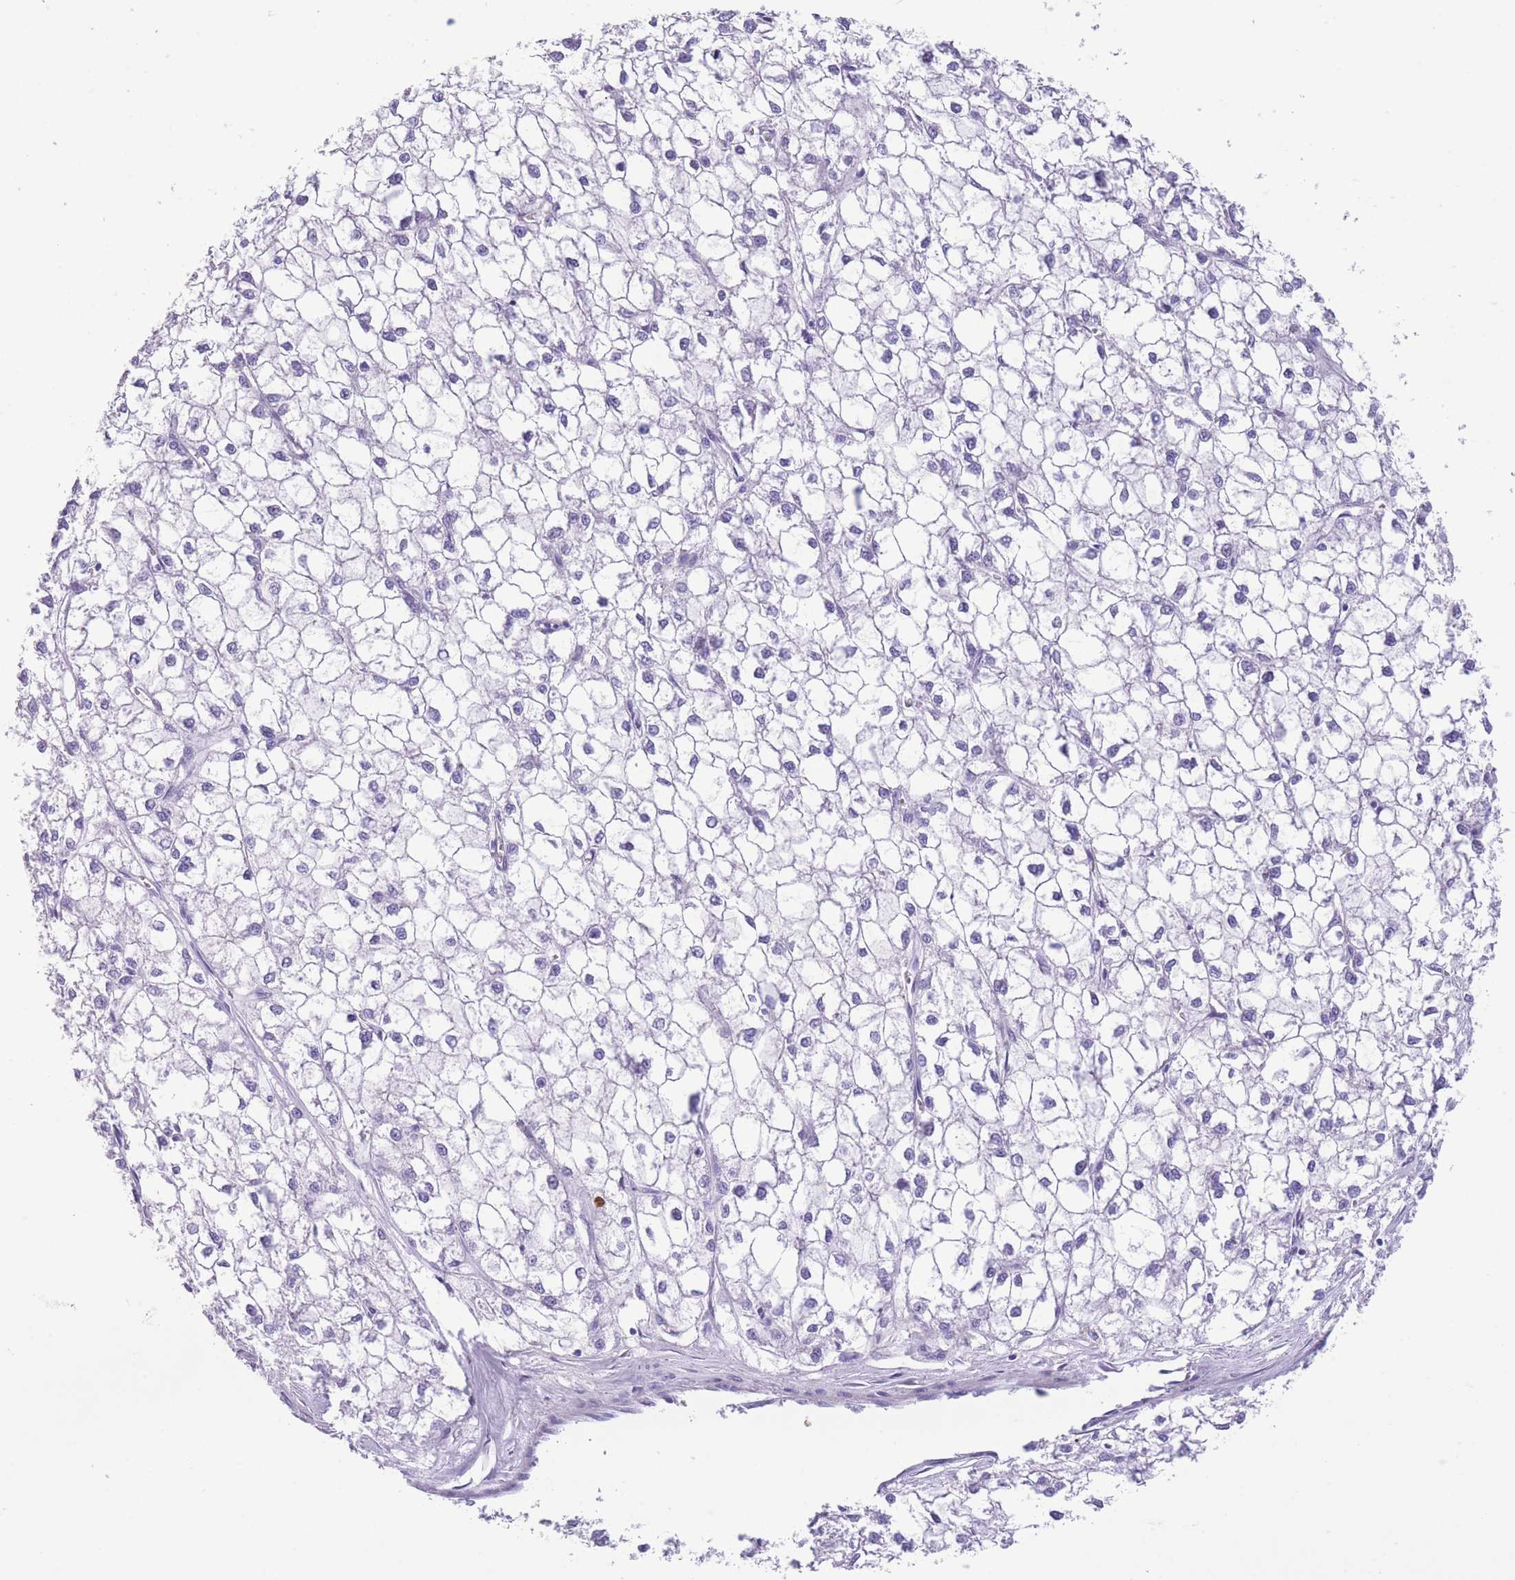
{"staining": {"intensity": "negative", "quantity": "none", "location": "none"}, "tissue": "liver cancer", "cell_type": "Tumor cells", "image_type": "cancer", "snomed": [{"axis": "morphology", "description": "Carcinoma, Hepatocellular, NOS"}, {"axis": "topography", "description": "Liver"}], "caption": "Immunohistochemistry (IHC) of human liver cancer (hepatocellular carcinoma) shows no staining in tumor cells. (DAB immunohistochemistry (IHC), high magnification).", "gene": "RAI2", "patient": {"sex": "female", "age": 43}}